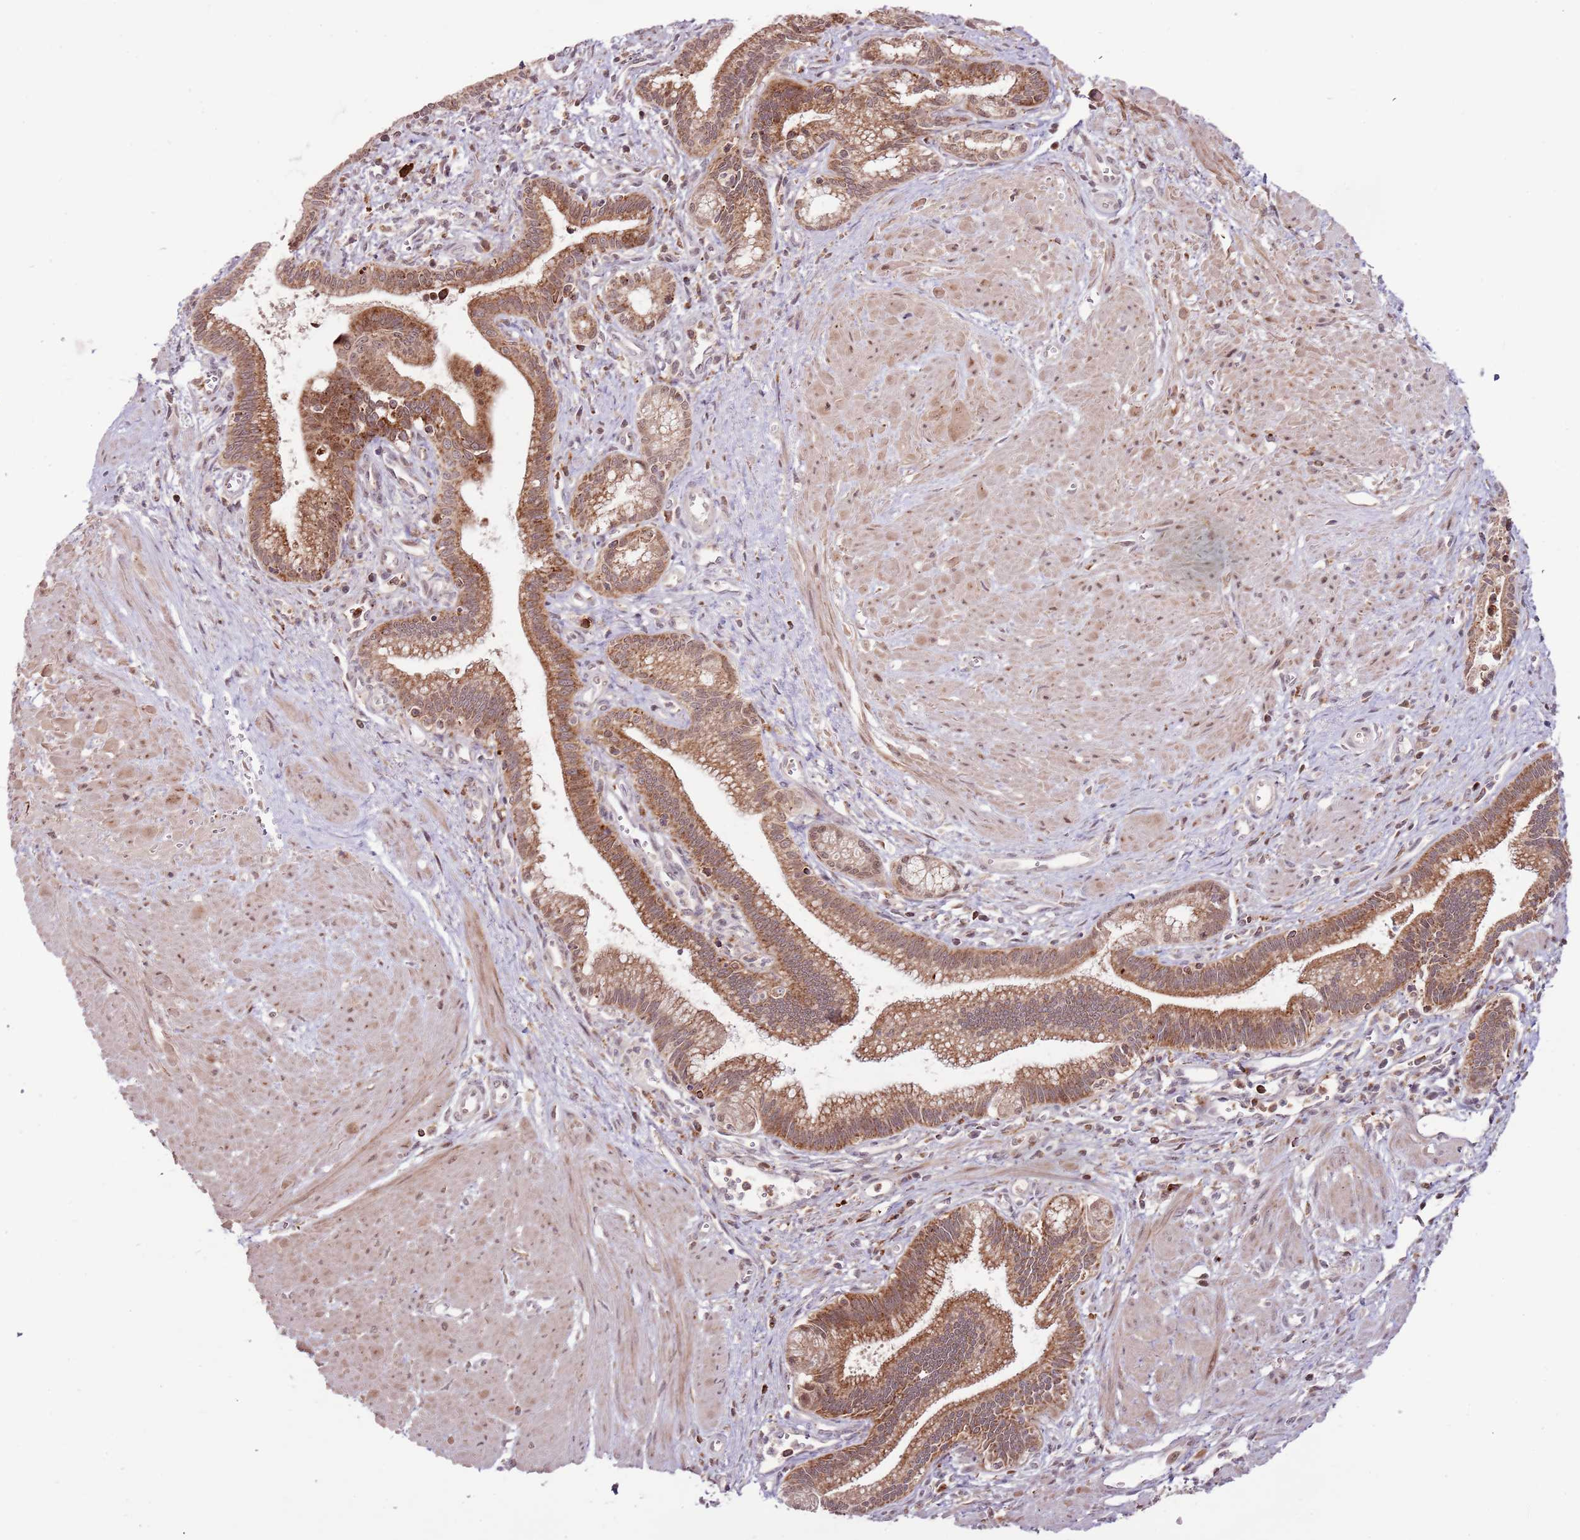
{"staining": {"intensity": "moderate", "quantity": ">75%", "location": "cytoplasmic/membranous"}, "tissue": "pancreatic cancer", "cell_type": "Tumor cells", "image_type": "cancer", "snomed": [{"axis": "morphology", "description": "Adenocarcinoma, NOS"}, {"axis": "topography", "description": "Pancreas"}], "caption": "High-power microscopy captured an immunohistochemistry histopathology image of adenocarcinoma (pancreatic), revealing moderate cytoplasmic/membranous positivity in approximately >75% of tumor cells.", "gene": "ULK3", "patient": {"sex": "male", "age": 78}}